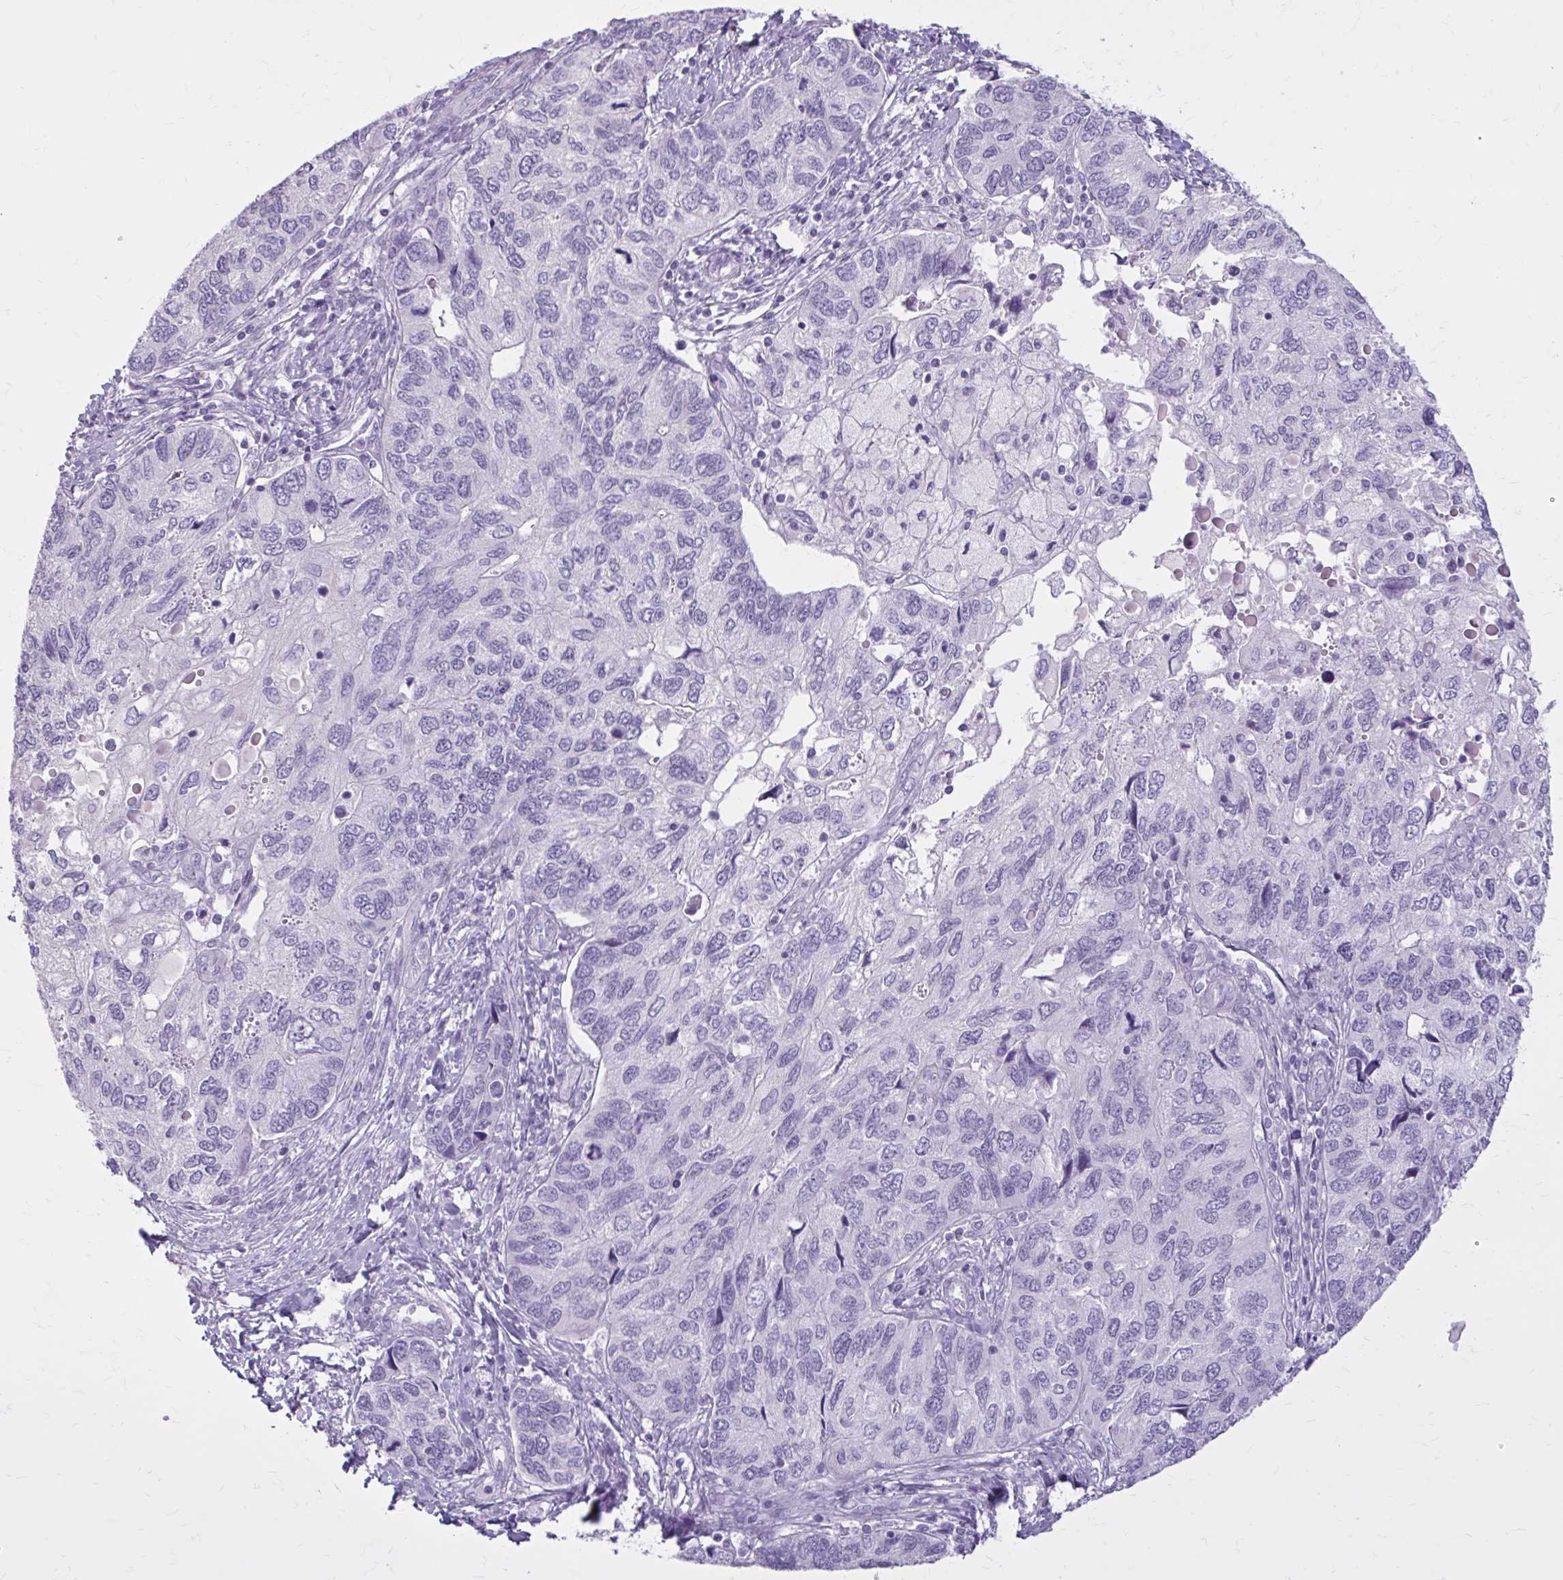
{"staining": {"intensity": "negative", "quantity": "none", "location": "none"}, "tissue": "endometrial cancer", "cell_type": "Tumor cells", "image_type": "cancer", "snomed": [{"axis": "morphology", "description": "Carcinoma, NOS"}, {"axis": "topography", "description": "Uterus"}], "caption": "A histopathology image of human endometrial cancer (carcinoma) is negative for staining in tumor cells. (Brightfield microscopy of DAB (3,3'-diaminobenzidine) IHC at high magnification).", "gene": "OR4B1", "patient": {"sex": "female", "age": 76}}